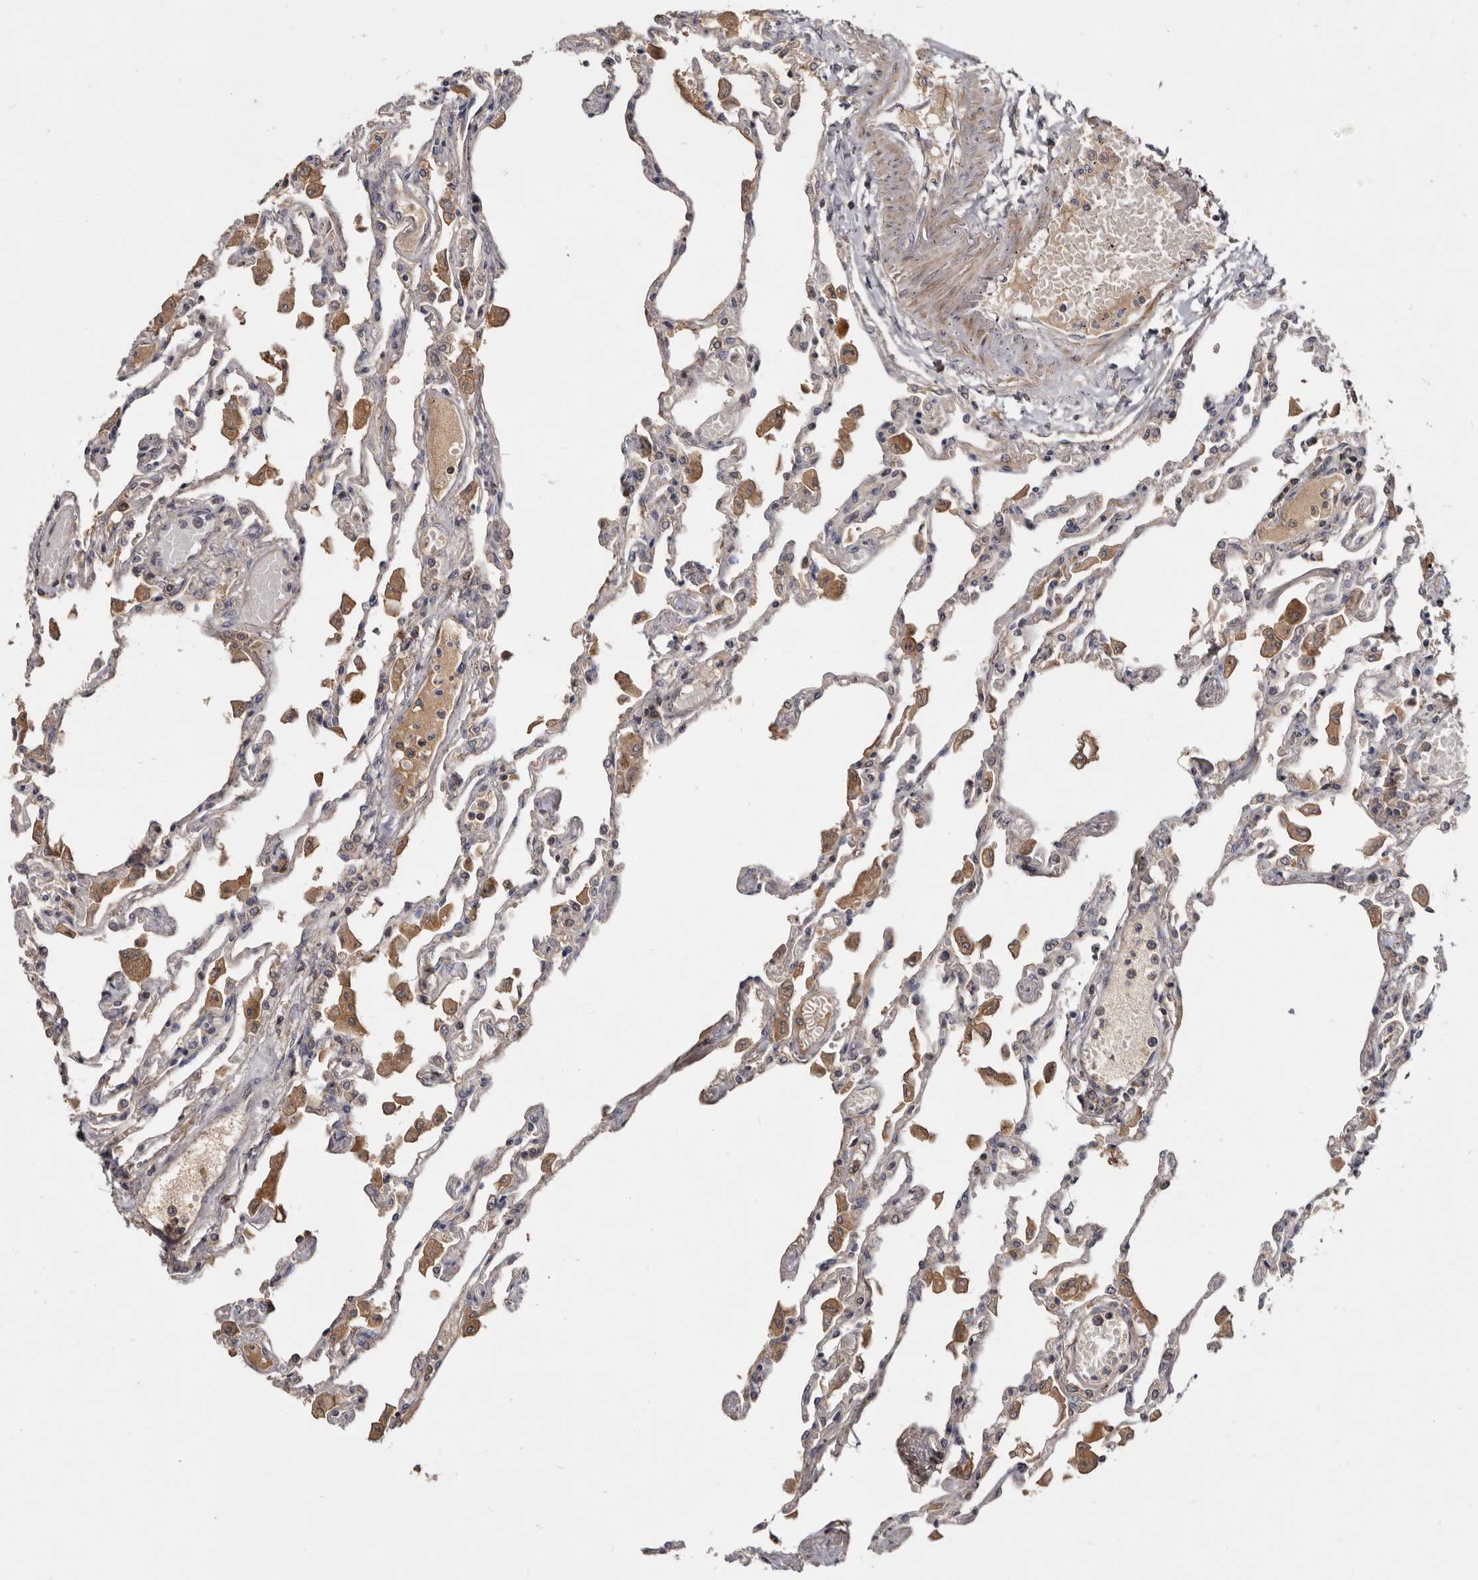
{"staining": {"intensity": "weak", "quantity": "<25%", "location": "cytoplasmic/membranous"}, "tissue": "lung", "cell_type": "Alveolar cells", "image_type": "normal", "snomed": [{"axis": "morphology", "description": "Normal tissue, NOS"}, {"axis": "topography", "description": "Bronchus"}, {"axis": "topography", "description": "Lung"}], "caption": "An immunohistochemistry histopathology image of benign lung is shown. There is no staining in alveolar cells of lung.", "gene": "TTC39A", "patient": {"sex": "female", "age": 49}}